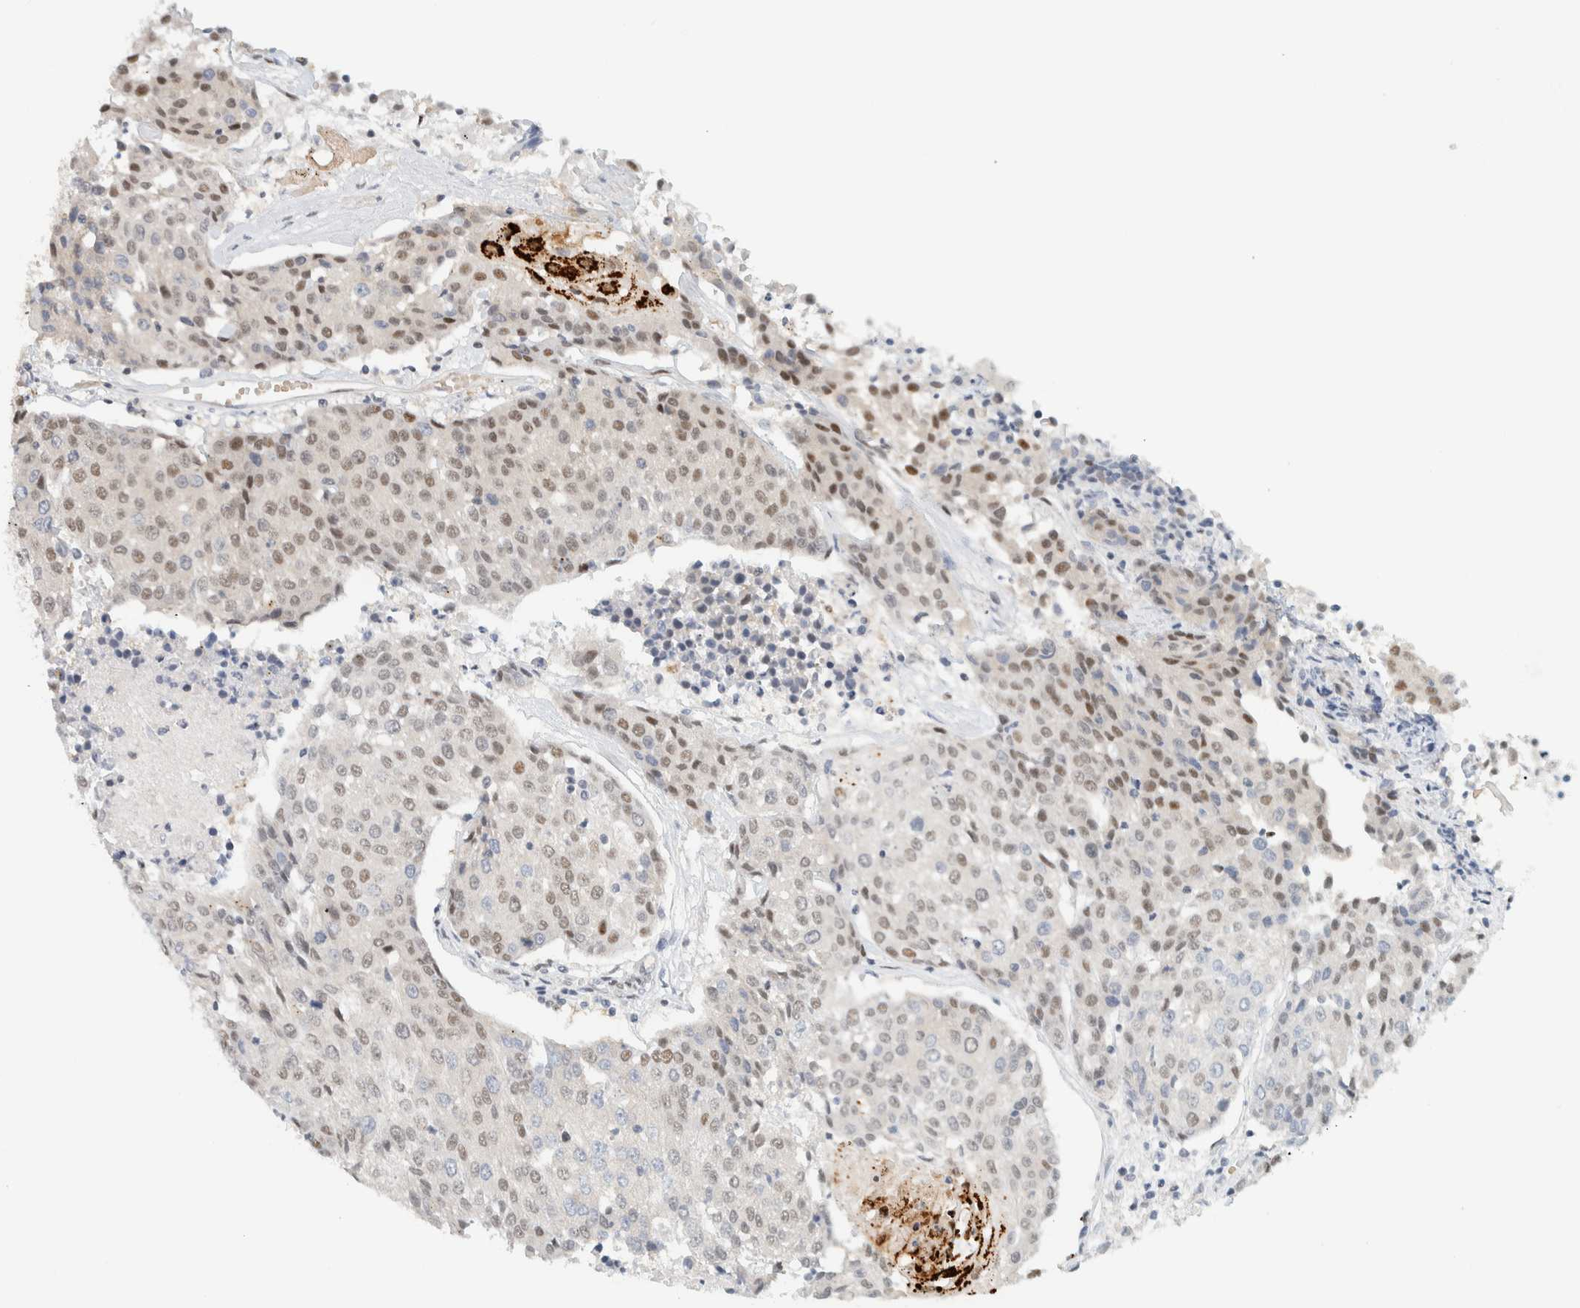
{"staining": {"intensity": "weak", "quantity": "25%-75%", "location": "nuclear"}, "tissue": "urothelial cancer", "cell_type": "Tumor cells", "image_type": "cancer", "snomed": [{"axis": "morphology", "description": "Urothelial carcinoma, High grade"}, {"axis": "topography", "description": "Urinary bladder"}], "caption": "Protein analysis of urothelial carcinoma (high-grade) tissue exhibits weak nuclear expression in about 25%-75% of tumor cells. Nuclei are stained in blue.", "gene": "ZNF683", "patient": {"sex": "female", "age": 85}}